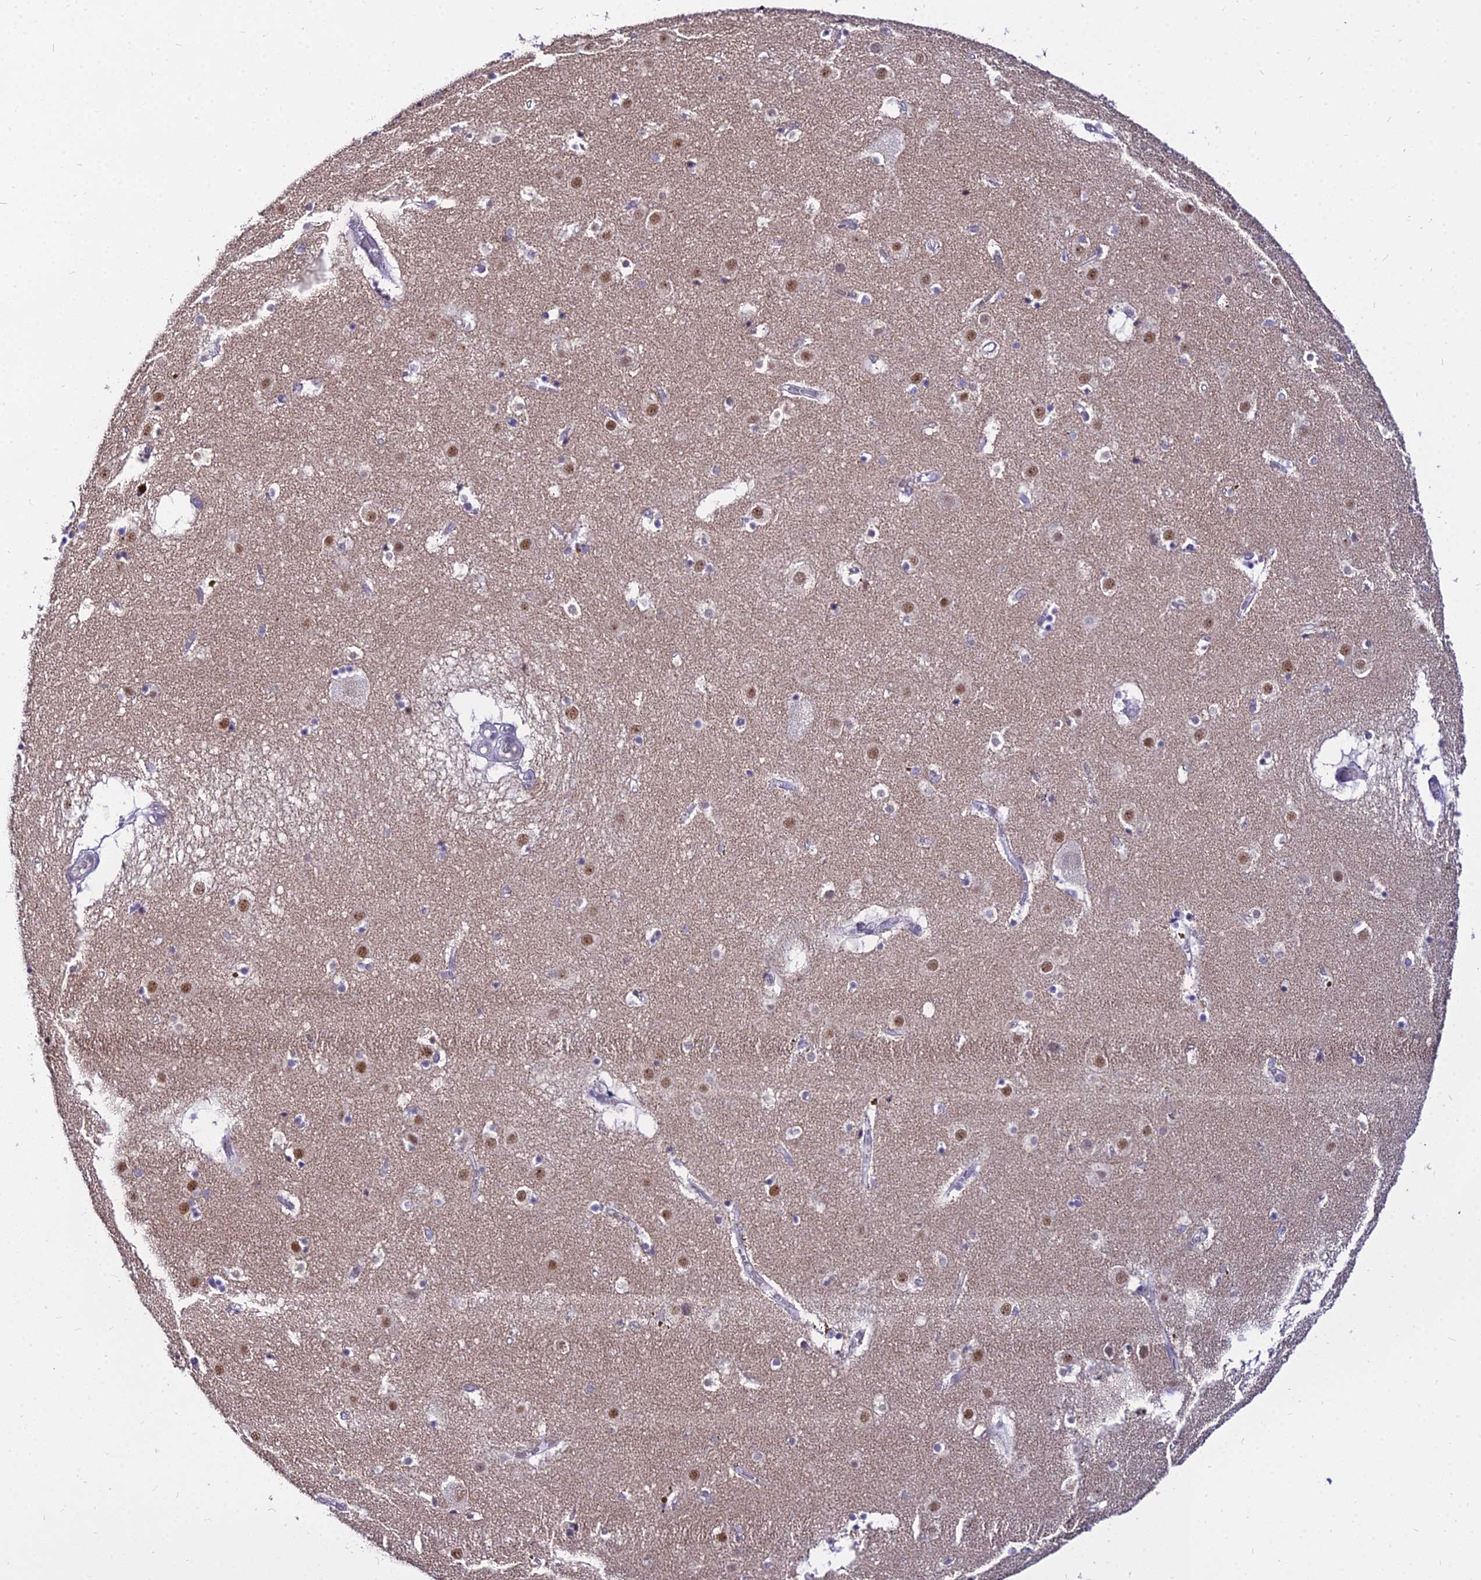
{"staining": {"intensity": "negative", "quantity": "none", "location": "none"}, "tissue": "caudate", "cell_type": "Glial cells", "image_type": "normal", "snomed": [{"axis": "morphology", "description": "Normal tissue, NOS"}, {"axis": "topography", "description": "Lateral ventricle wall"}], "caption": "Immunohistochemistry micrograph of normal caudate: caudate stained with DAB exhibits no significant protein staining in glial cells.", "gene": "C6orf163", "patient": {"sex": "male", "age": 70}}